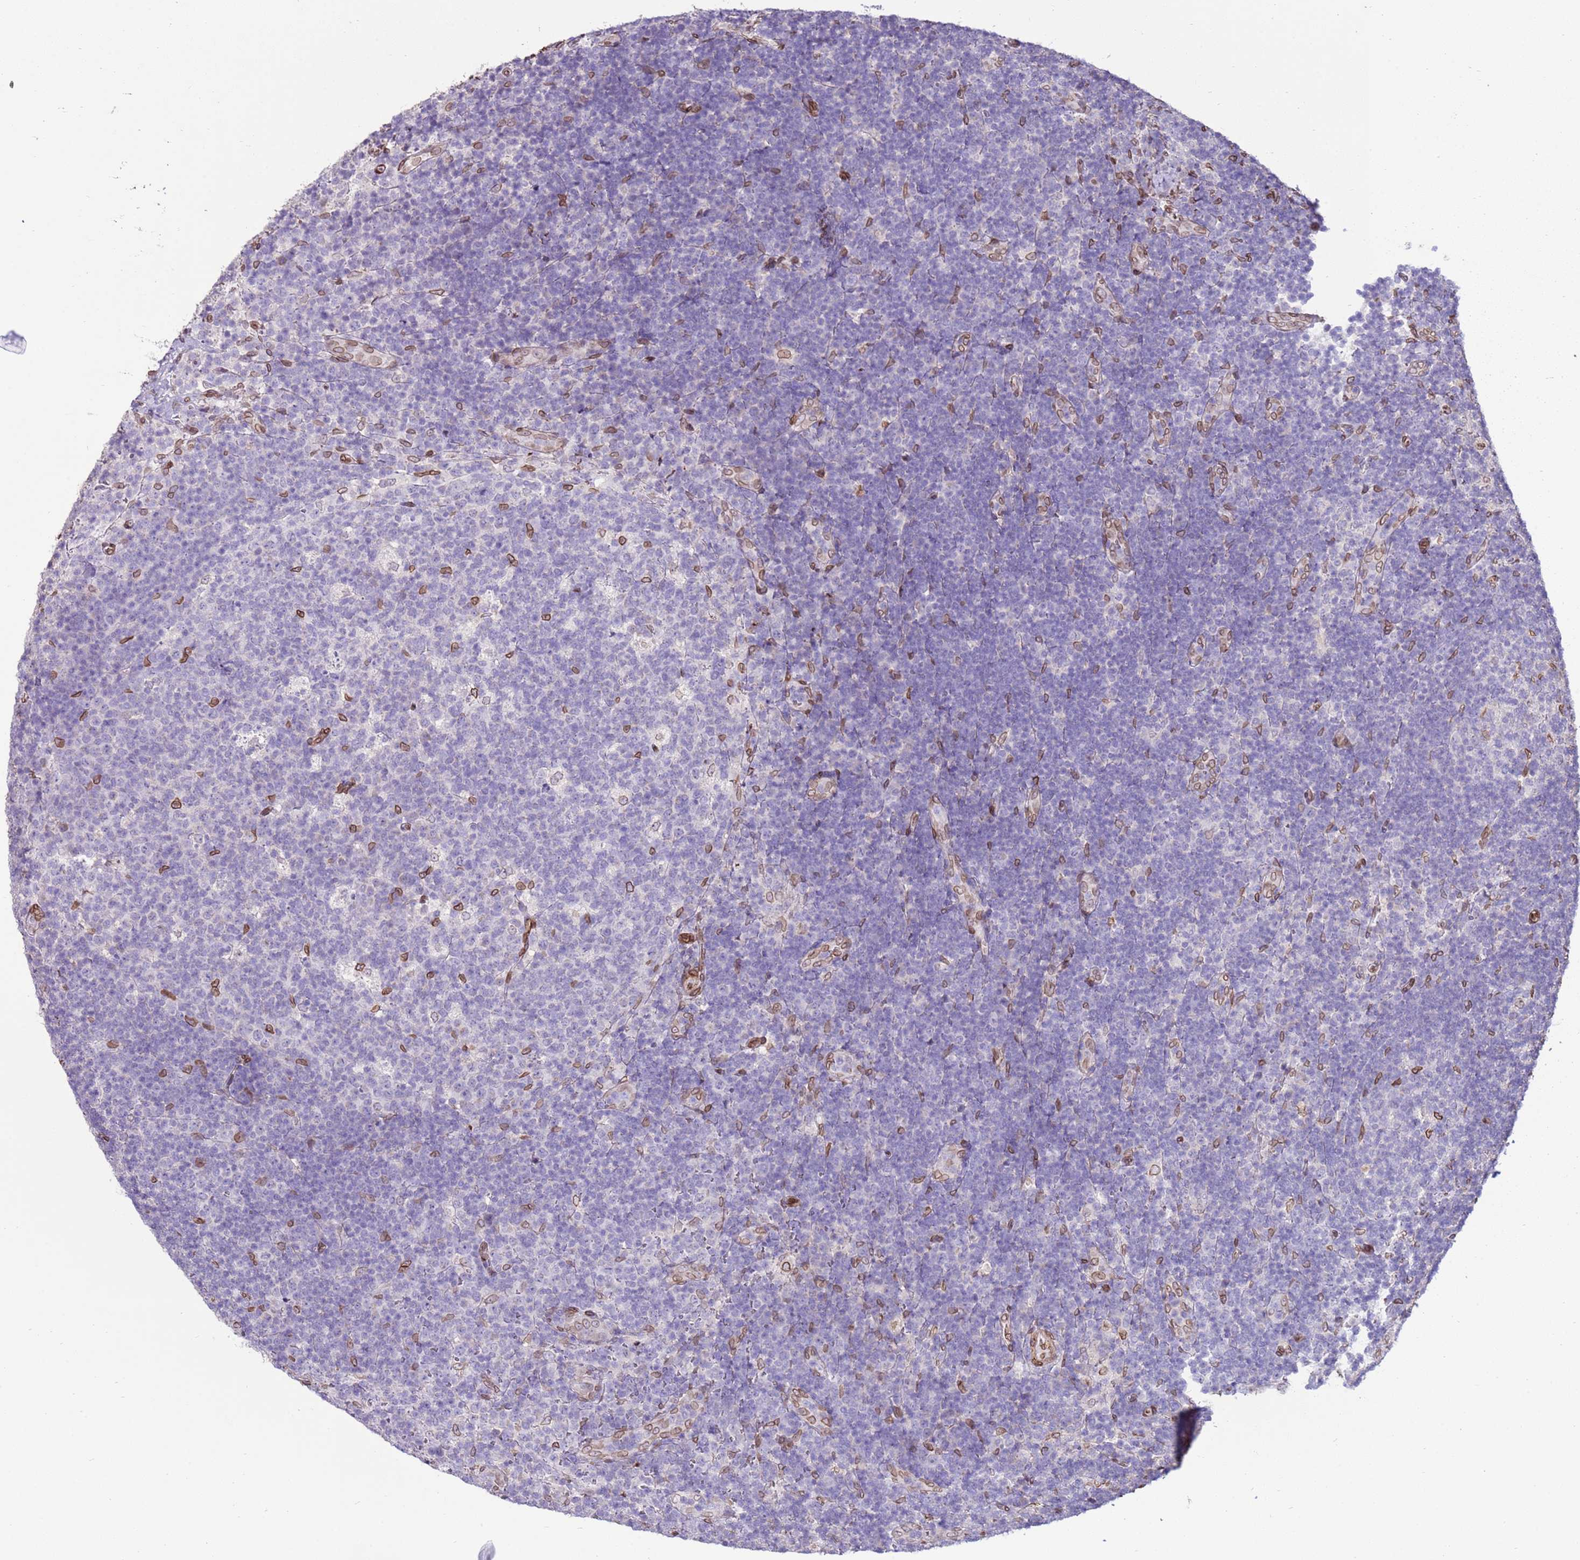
{"staining": {"intensity": "moderate", "quantity": "<25%", "location": "cytoplasmic/membranous,nuclear"}, "tissue": "lymph node", "cell_type": "Germinal center cells", "image_type": "normal", "snomed": [{"axis": "morphology", "description": "Normal tissue, NOS"}, {"axis": "topography", "description": "Lymph node"}], "caption": "This is an image of IHC staining of benign lymph node, which shows moderate staining in the cytoplasmic/membranous,nuclear of germinal center cells.", "gene": "TMEM47", "patient": {"sex": "female", "age": 31}}